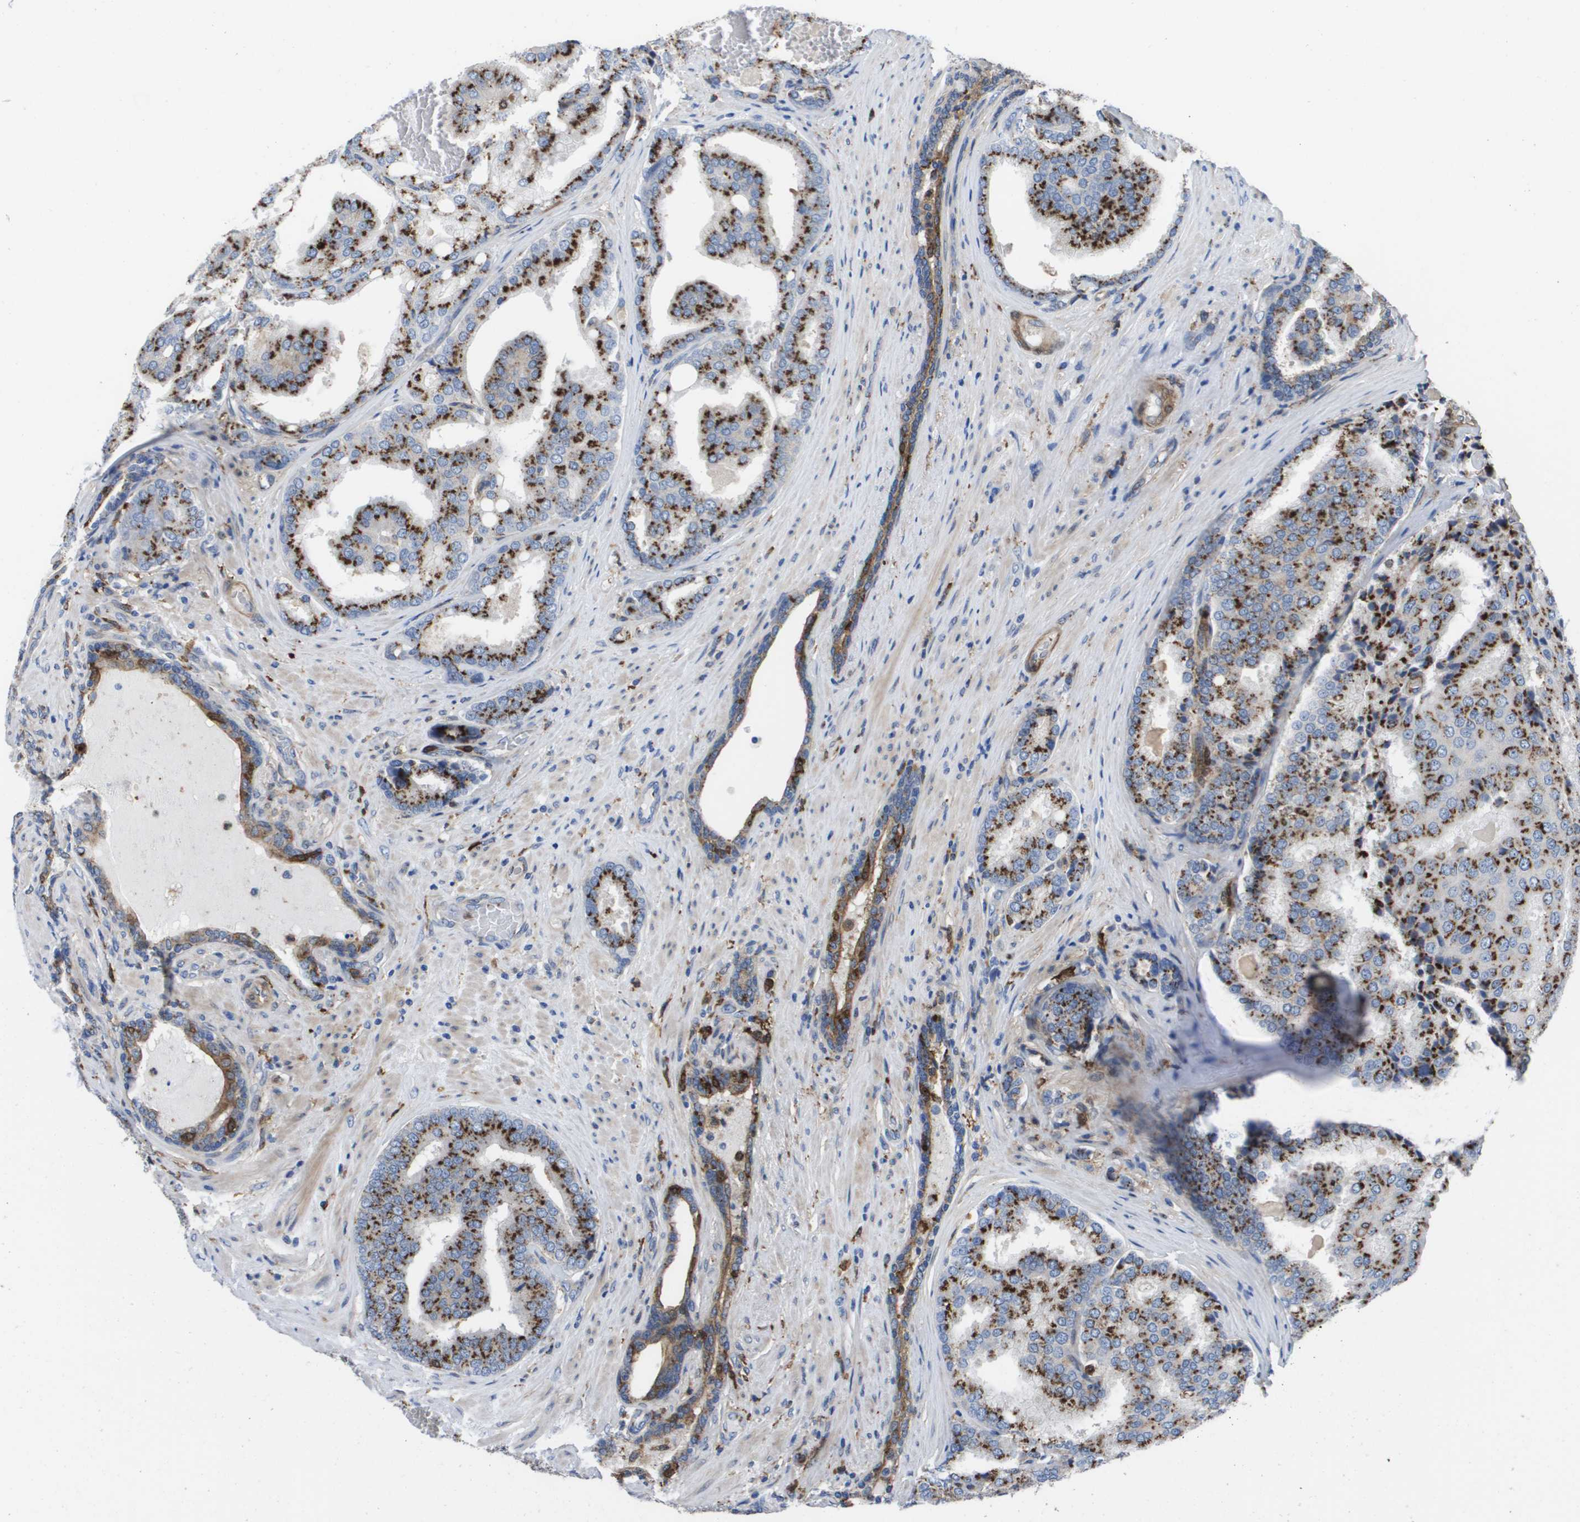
{"staining": {"intensity": "moderate", "quantity": ">75%", "location": "cytoplasmic/membranous"}, "tissue": "prostate cancer", "cell_type": "Tumor cells", "image_type": "cancer", "snomed": [{"axis": "morphology", "description": "Adenocarcinoma, High grade"}, {"axis": "topography", "description": "Prostate"}], "caption": "The micrograph reveals immunohistochemical staining of high-grade adenocarcinoma (prostate). There is moderate cytoplasmic/membranous positivity is appreciated in about >75% of tumor cells.", "gene": "SLC37A2", "patient": {"sex": "male", "age": 50}}